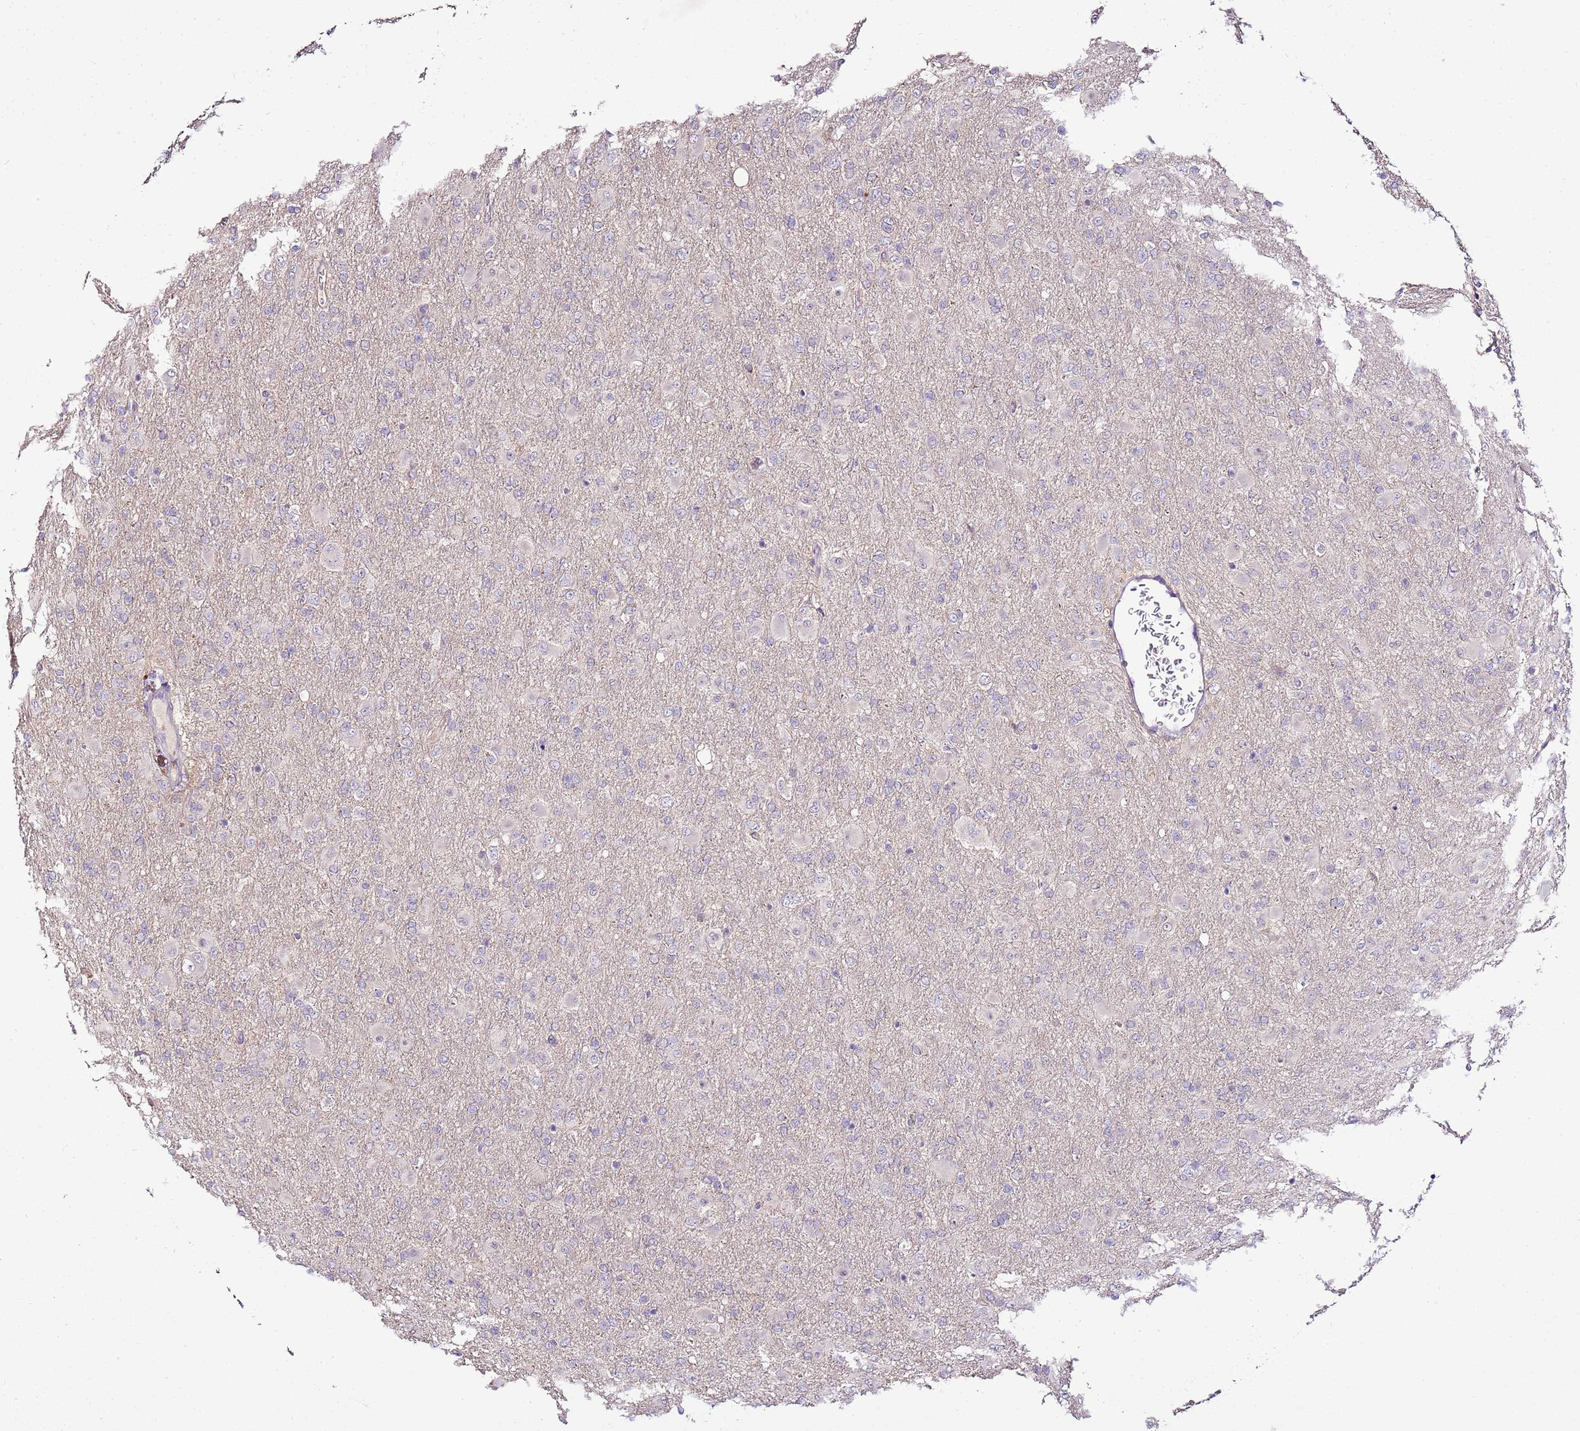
{"staining": {"intensity": "negative", "quantity": "none", "location": "none"}, "tissue": "glioma", "cell_type": "Tumor cells", "image_type": "cancer", "snomed": [{"axis": "morphology", "description": "Glioma, malignant, Low grade"}, {"axis": "topography", "description": "Brain"}], "caption": "Image shows no protein expression in tumor cells of glioma tissue.", "gene": "IL2RG", "patient": {"sex": "male", "age": 65}}